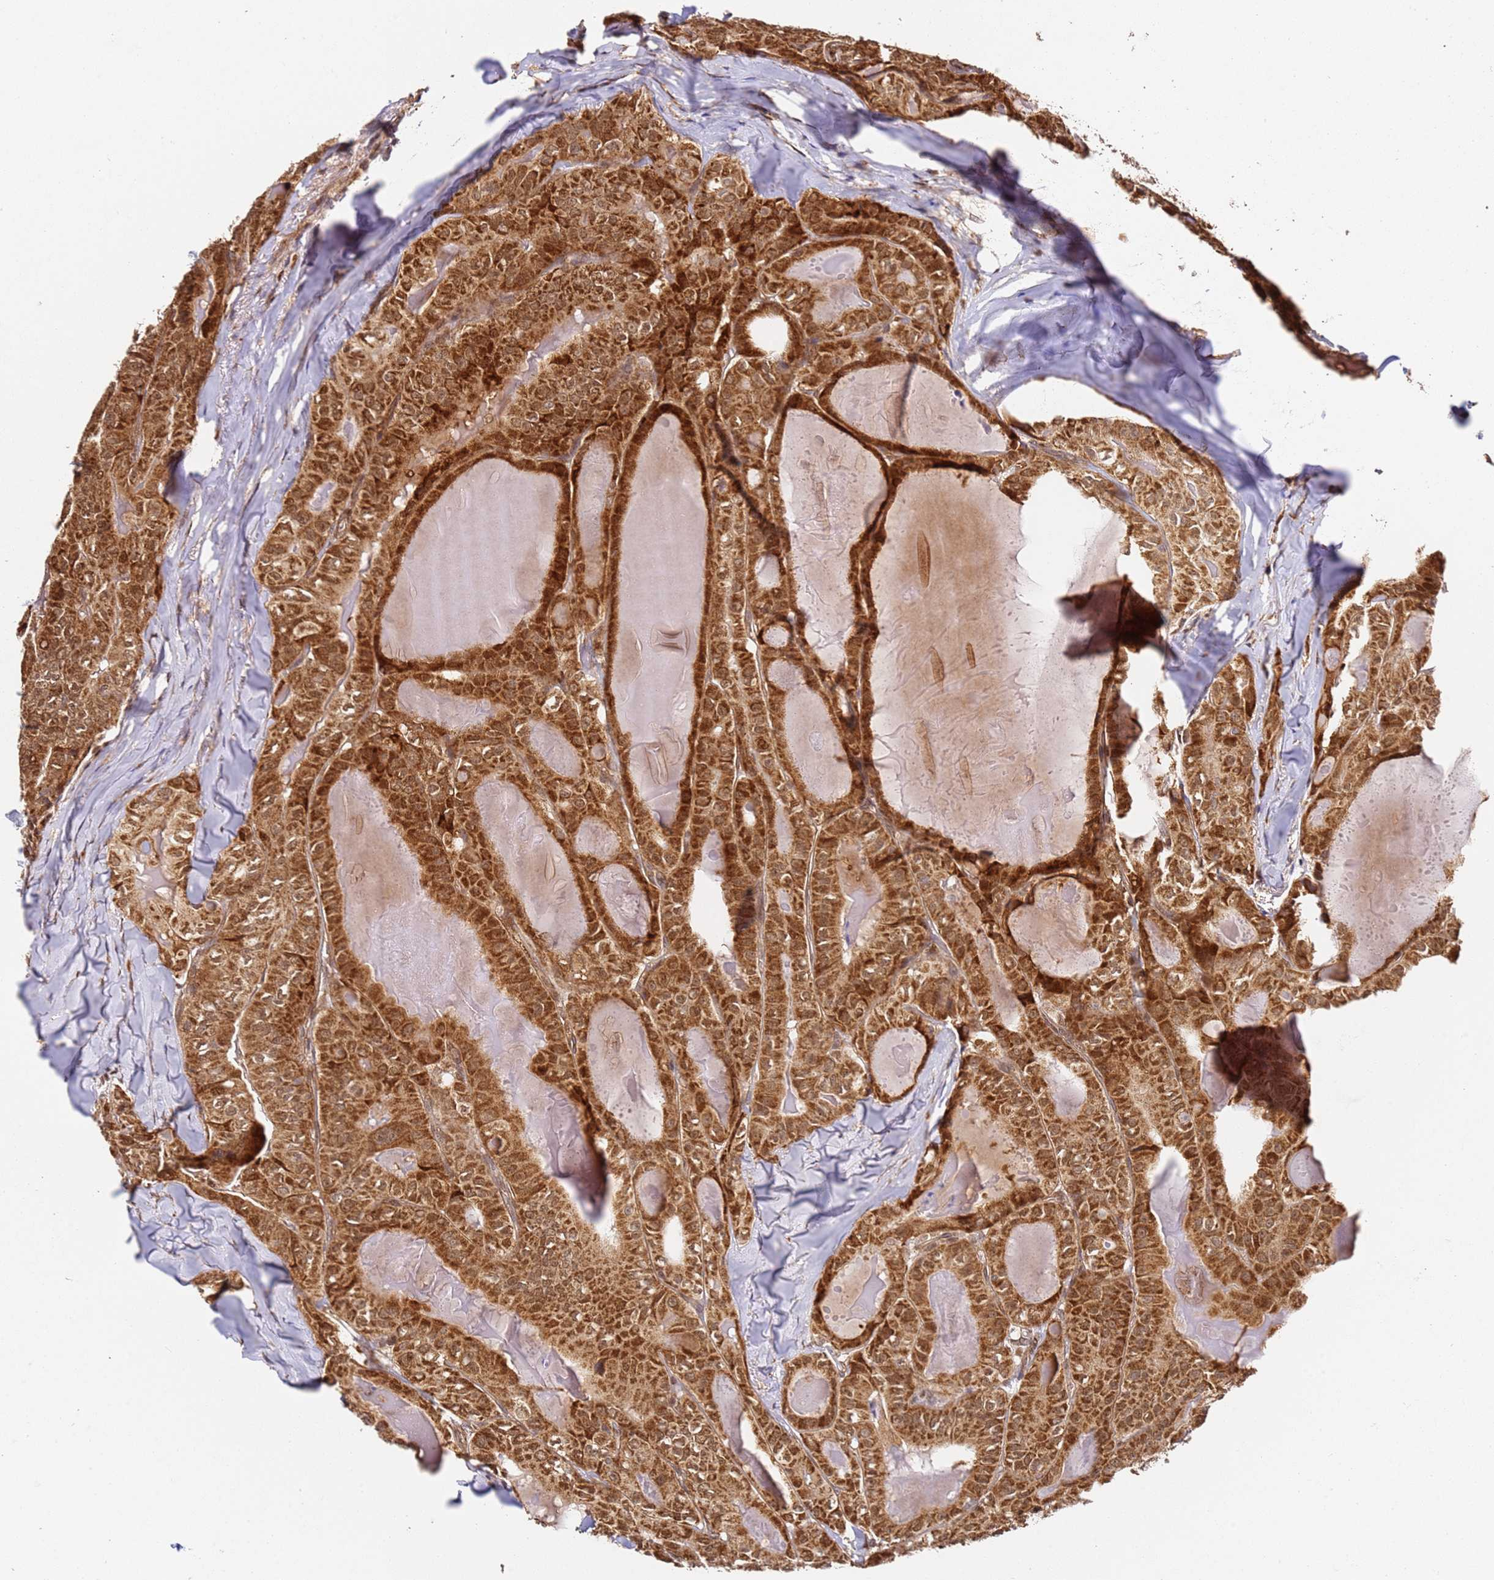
{"staining": {"intensity": "strong", "quantity": ">75%", "location": "cytoplasmic/membranous,nuclear"}, "tissue": "thyroid cancer", "cell_type": "Tumor cells", "image_type": "cancer", "snomed": [{"axis": "morphology", "description": "Papillary adenocarcinoma, NOS"}, {"axis": "topography", "description": "Thyroid gland"}], "caption": "Thyroid papillary adenocarcinoma was stained to show a protein in brown. There is high levels of strong cytoplasmic/membranous and nuclear positivity in about >75% of tumor cells. (Brightfield microscopy of DAB IHC at high magnification).", "gene": "SMOX", "patient": {"sex": "female", "age": 68}}